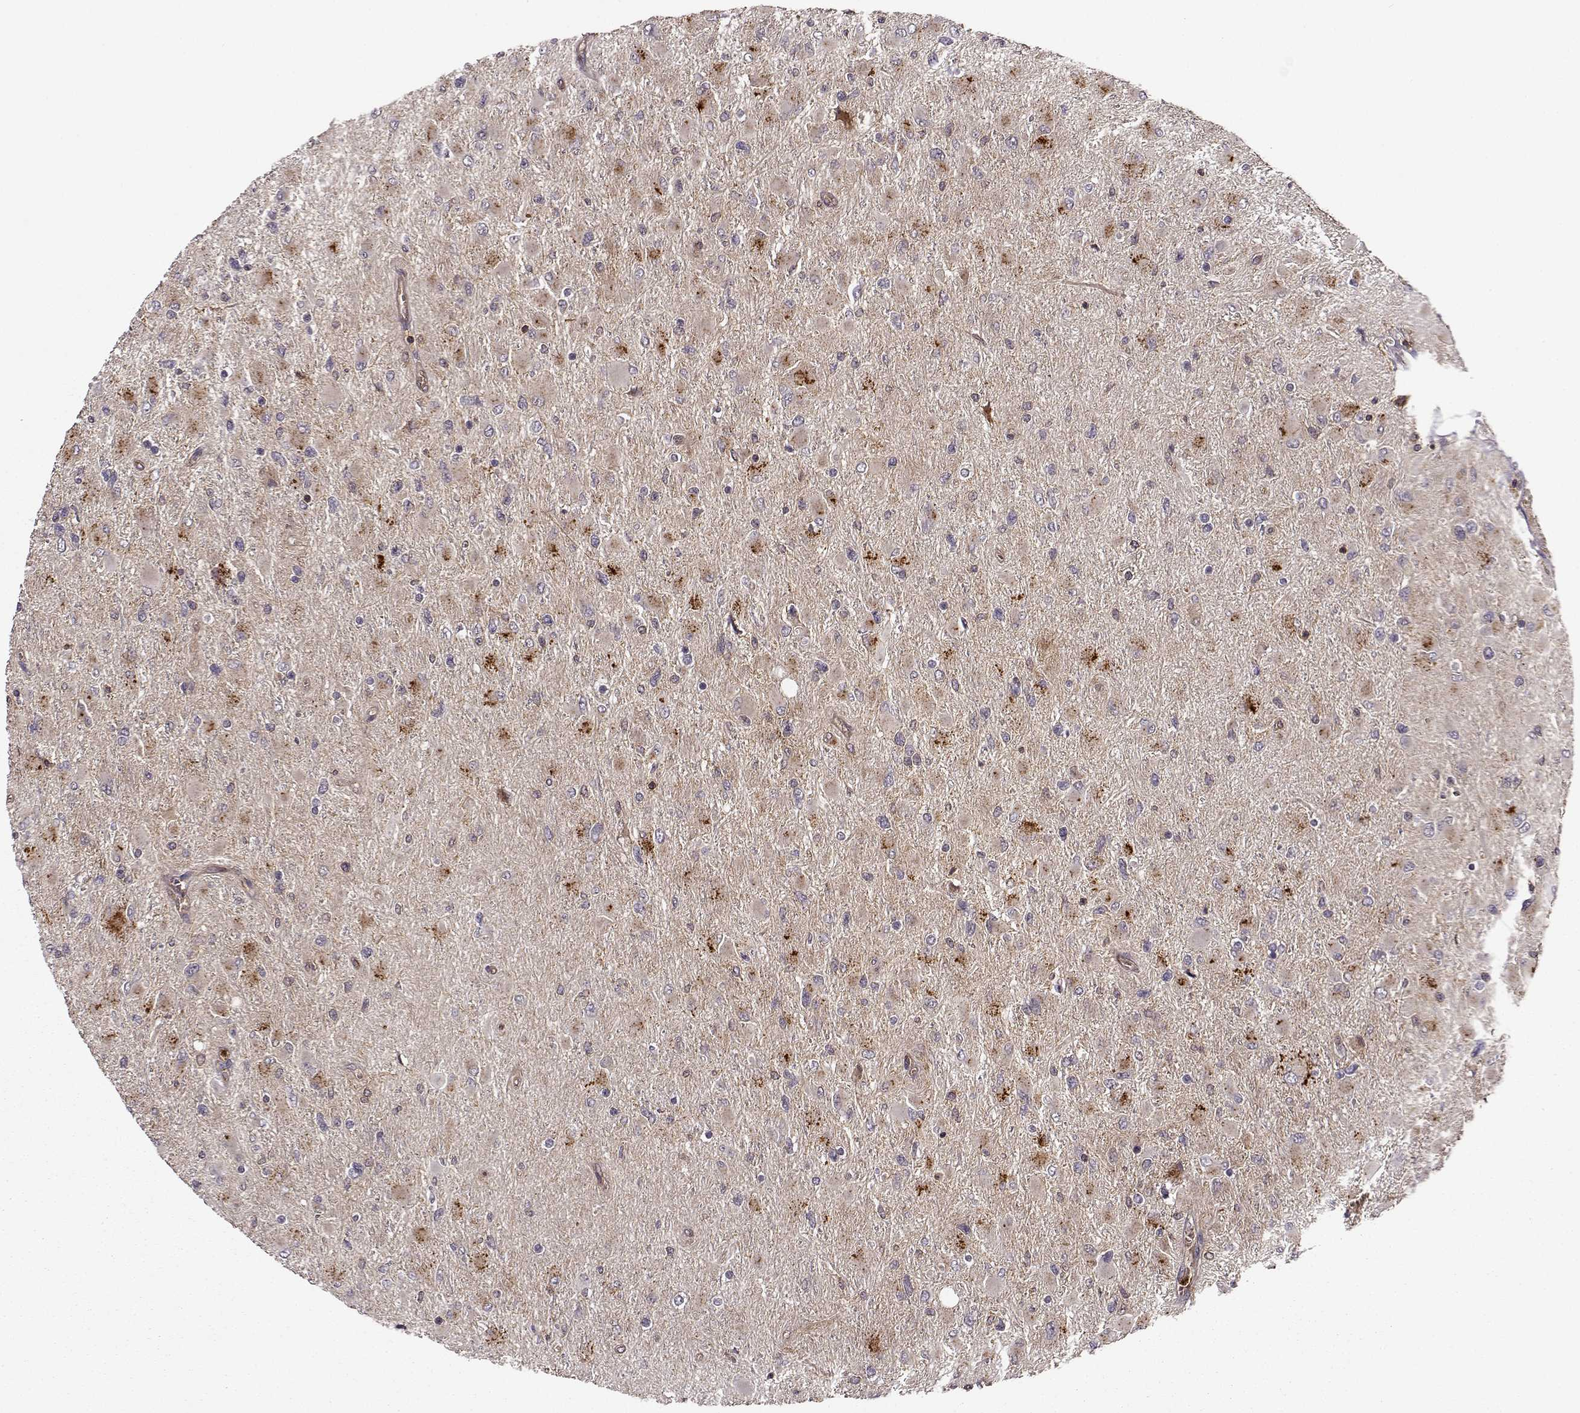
{"staining": {"intensity": "weak", "quantity": "<25%", "location": "cytoplasmic/membranous"}, "tissue": "glioma", "cell_type": "Tumor cells", "image_type": "cancer", "snomed": [{"axis": "morphology", "description": "Glioma, malignant, High grade"}, {"axis": "topography", "description": "Cerebral cortex"}], "caption": "Immunohistochemistry micrograph of glioma stained for a protein (brown), which displays no positivity in tumor cells.", "gene": "IFRD2", "patient": {"sex": "female", "age": 36}}